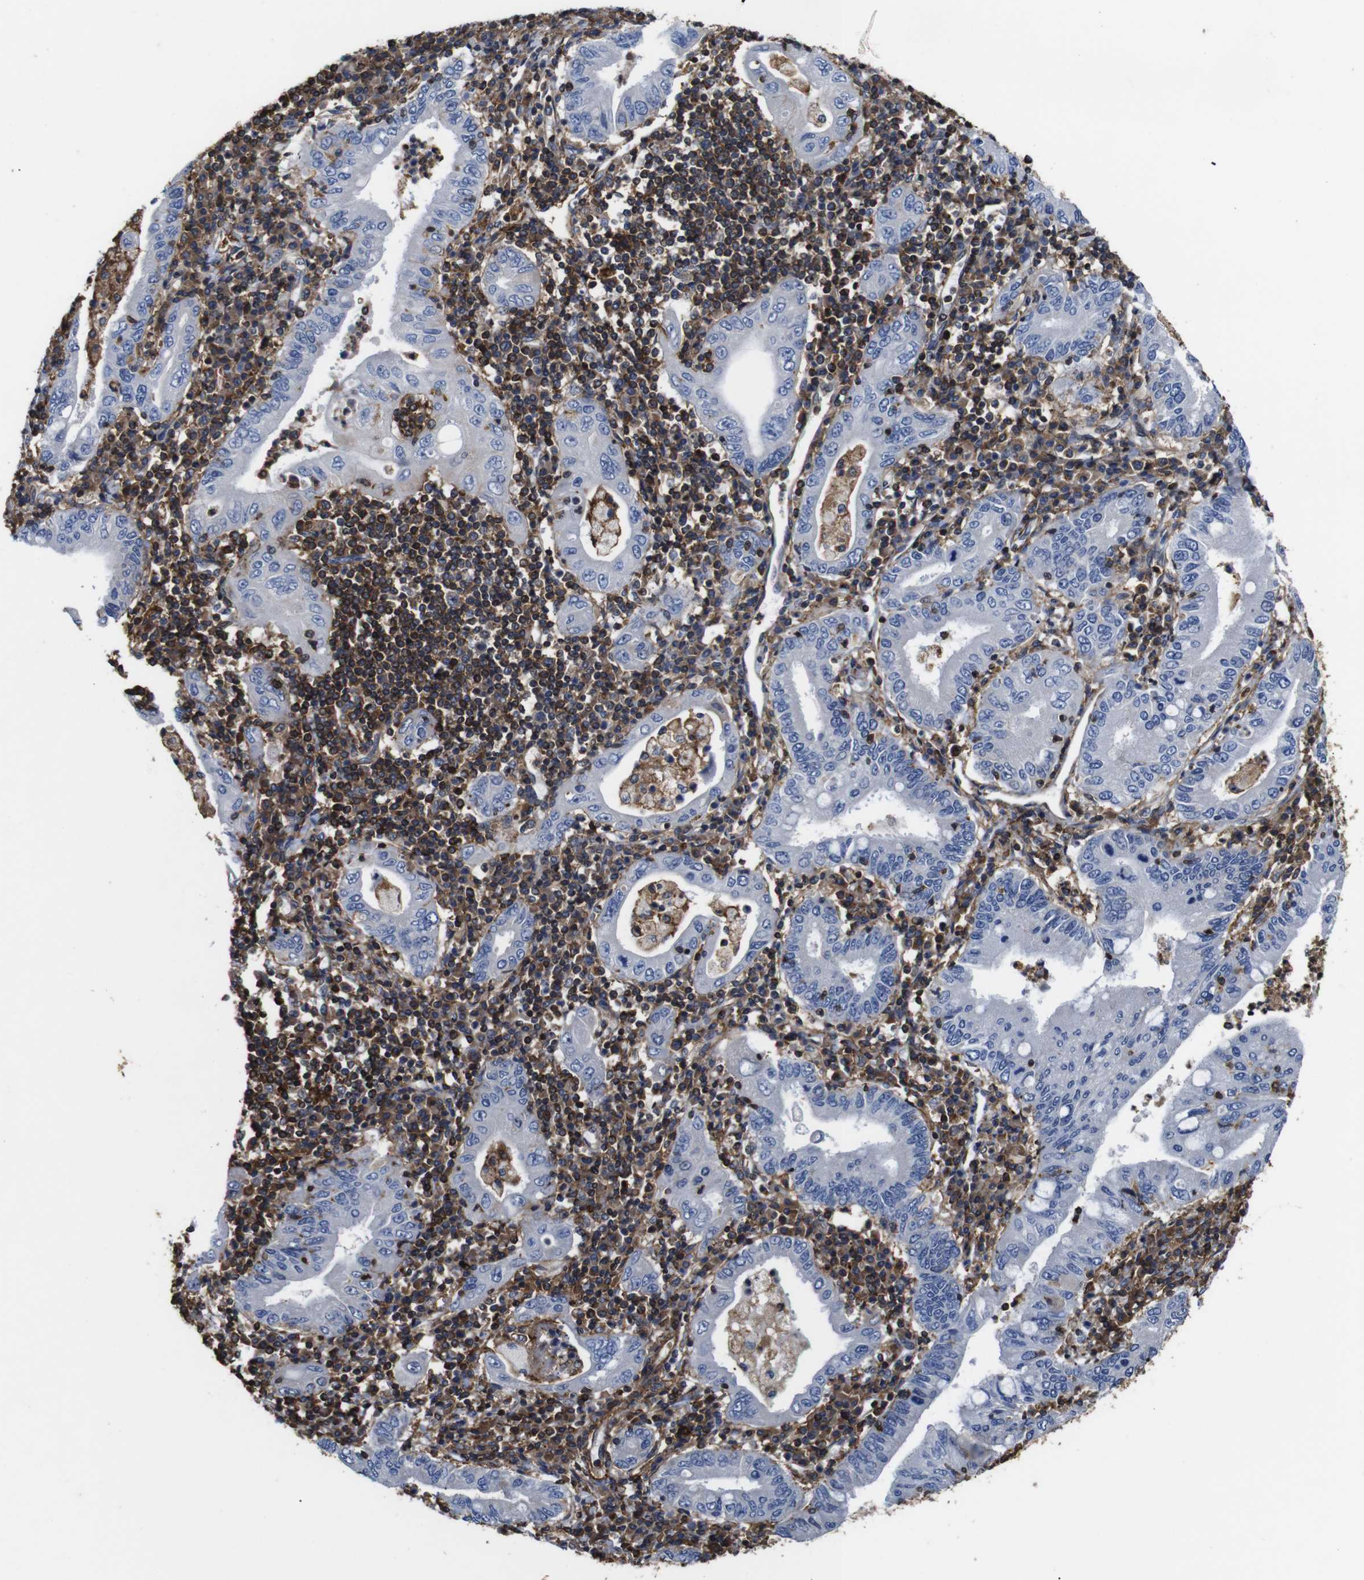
{"staining": {"intensity": "negative", "quantity": "none", "location": "none"}, "tissue": "stomach cancer", "cell_type": "Tumor cells", "image_type": "cancer", "snomed": [{"axis": "morphology", "description": "Normal tissue, NOS"}, {"axis": "morphology", "description": "Adenocarcinoma, NOS"}, {"axis": "topography", "description": "Esophagus"}, {"axis": "topography", "description": "Stomach, upper"}, {"axis": "topography", "description": "Peripheral nerve tissue"}], "caption": "DAB immunohistochemical staining of human stomach cancer (adenocarcinoma) displays no significant staining in tumor cells.", "gene": "PI4KA", "patient": {"sex": "male", "age": 62}}